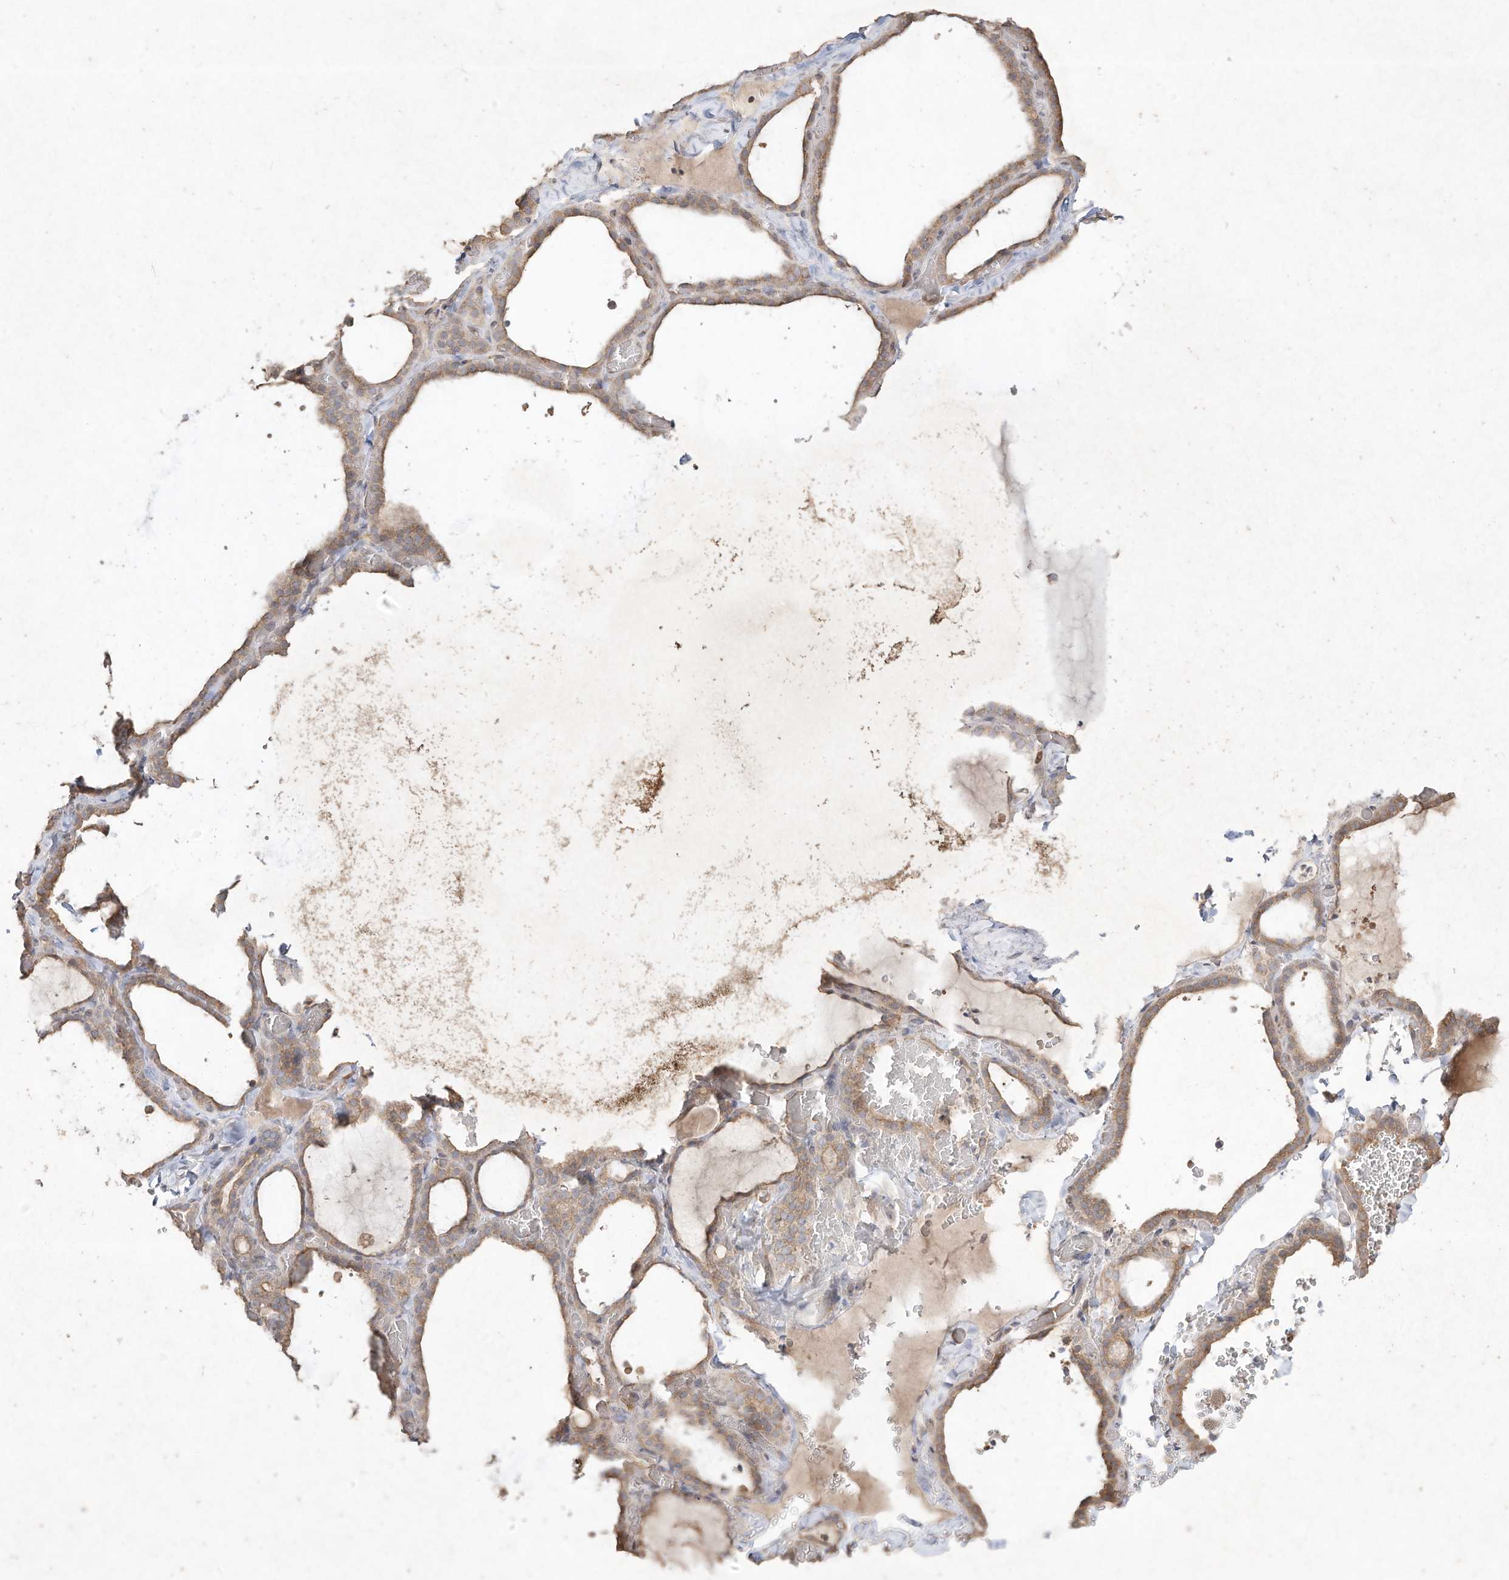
{"staining": {"intensity": "weak", "quantity": ">75%", "location": "cytoplasmic/membranous"}, "tissue": "thyroid gland", "cell_type": "Glandular cells", "image_type": "normal", "snomed": [{"axis": "morphology", "description": "Normal tissue, NOS"}, {"axis": "topography", "description": "Thyroid gland"}], "caption": "Immunohistochemical staining of benign thyroid gland shows weak cytoplasmic/membranous protein positivity in approximately >75% of glandular cells.", "gene": "DYNC1I2", "patient": {"sex": "female", "age": 22}}